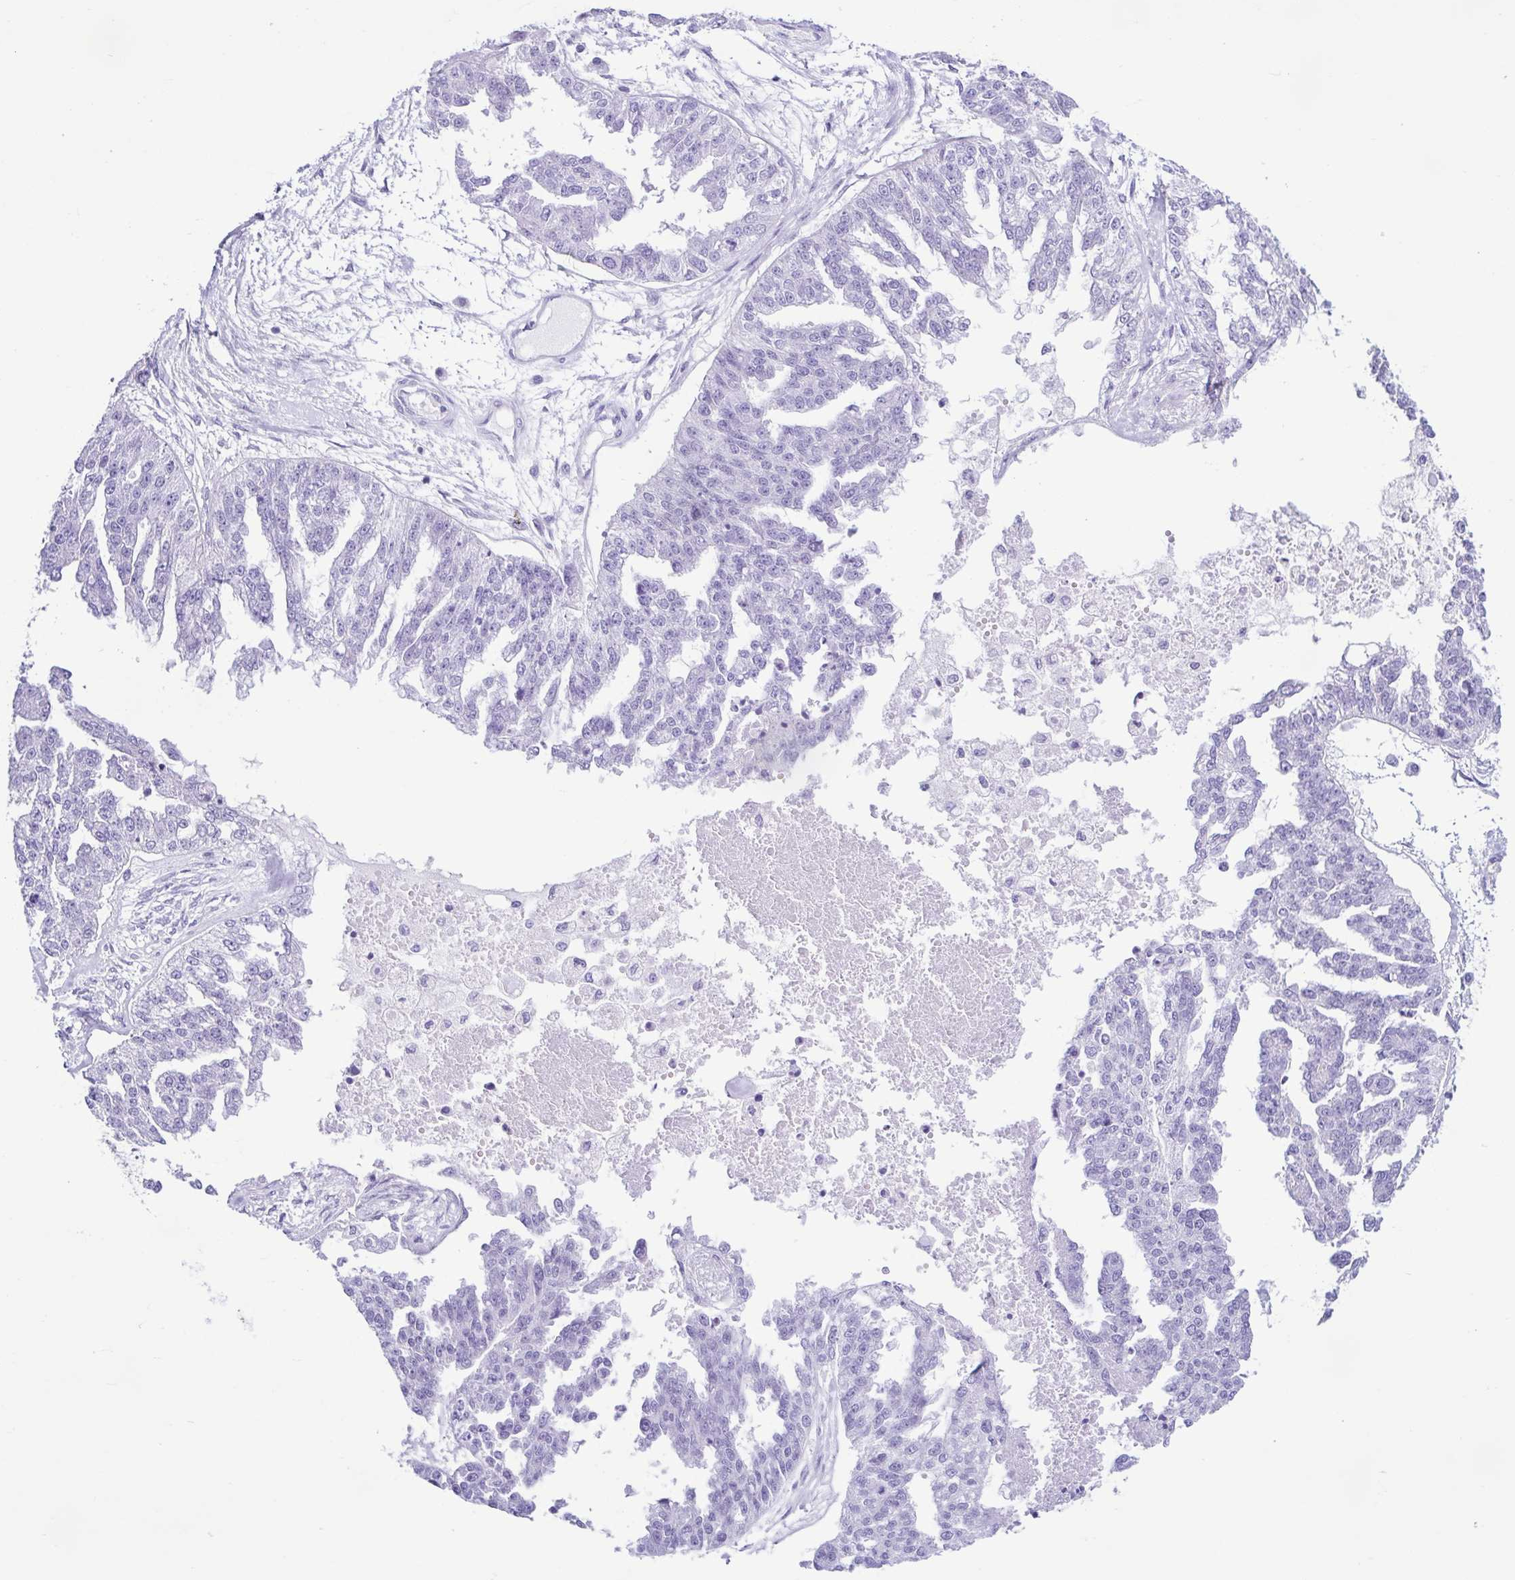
{"staining": {"intensity": "negative", "quantity": "none", "location": "none"}, "tissue": "ovarian cancer", "cell_type": "Tumor cells", "image_type": "cancer", "snomed": [{"axis": "morphology", "description": "Cystadenocarcinoma, serous, NOS"}, {"axis": "topography", "description": "Ovary"}], "caption": "Tumor cells are negative for brown protein staining in ovarian cancer (serous cystadenocarcinoma).", "gene": "ACTRT3", "patient": {"sex": "female", "age": 58}}